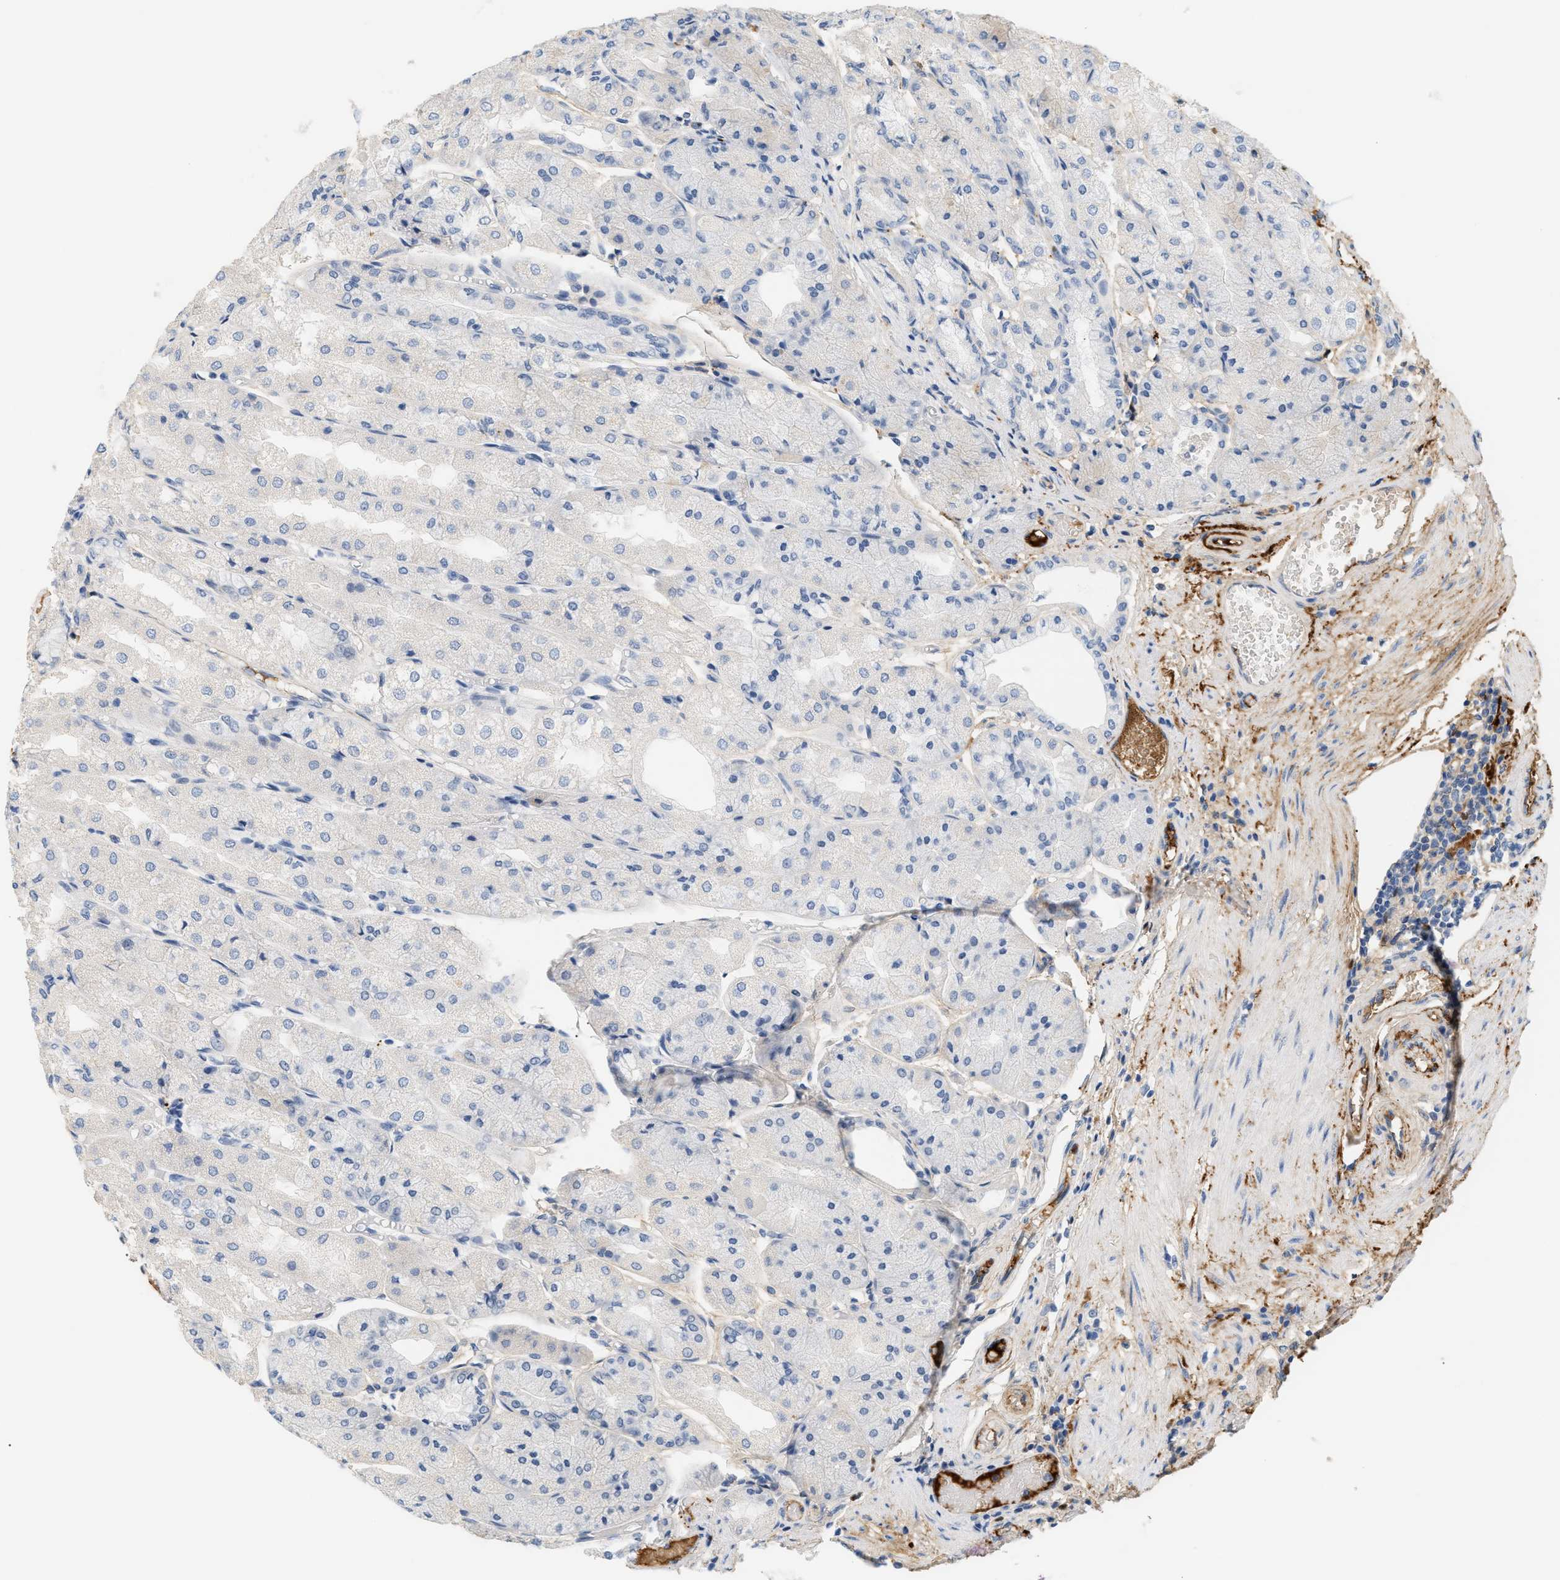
{"staining": {"intensity": "negative", "quantity": "none", "location": "none"}, "tissue": "stomach", "cell_type": "Glandular cells", "image_type": "normal", "snomed": [{"axis": "morphology", "description": "Normal tissue, NOS"}, {"axis": "topography", "description": "Stomach, upper"}], "caption": "Benign stomach was stained to show a protein in brown. There is no significant staining in glandular cells. The staining is performed using DAB (3,3'-diaminobenzidine) brown chromogen with nuclei counter-stained in using hematoxylin.", "gene": "CFH", "patient": {"sex": "male", "age": 72}}